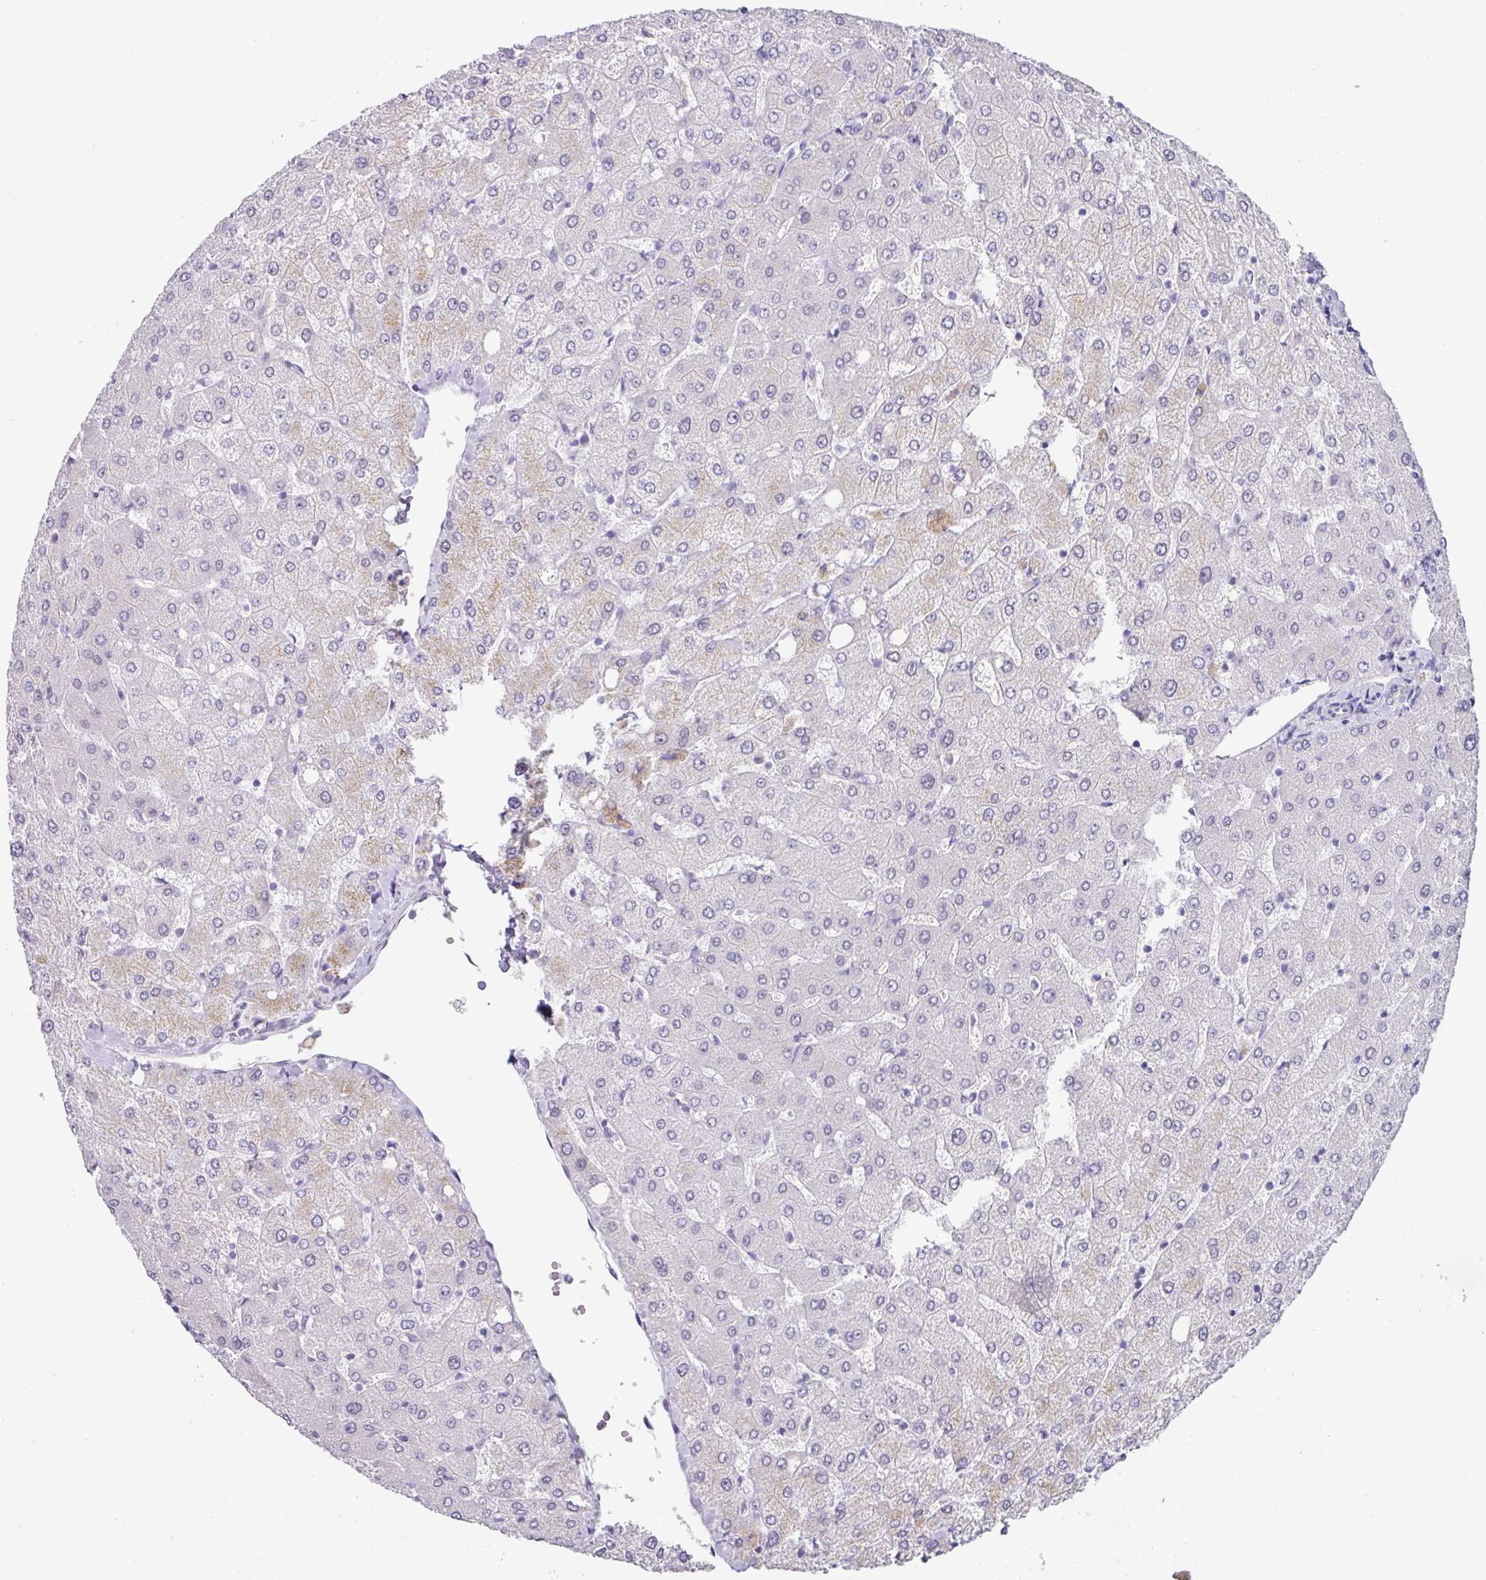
{"staining": {"intensity": "negative", "quantity": "none", "location": "none"}, "tissue": "liver", "cell_type": "Cholangiocytes", "image_type": "normal", "snomed": [{"axis": "morphology", "description": "Normal tissue, NOS"}, {"axis": "topography", "description": "Liver"}], "caption": "Unremarkable liver was stained to show a protein in brown. There is no significant expression in cholangiocytes. (DAB (3,3'-diaminobenzidine) IHC, high magnification).", "gene": "GCG", "patient": {"sex": "female", "age": 54}}